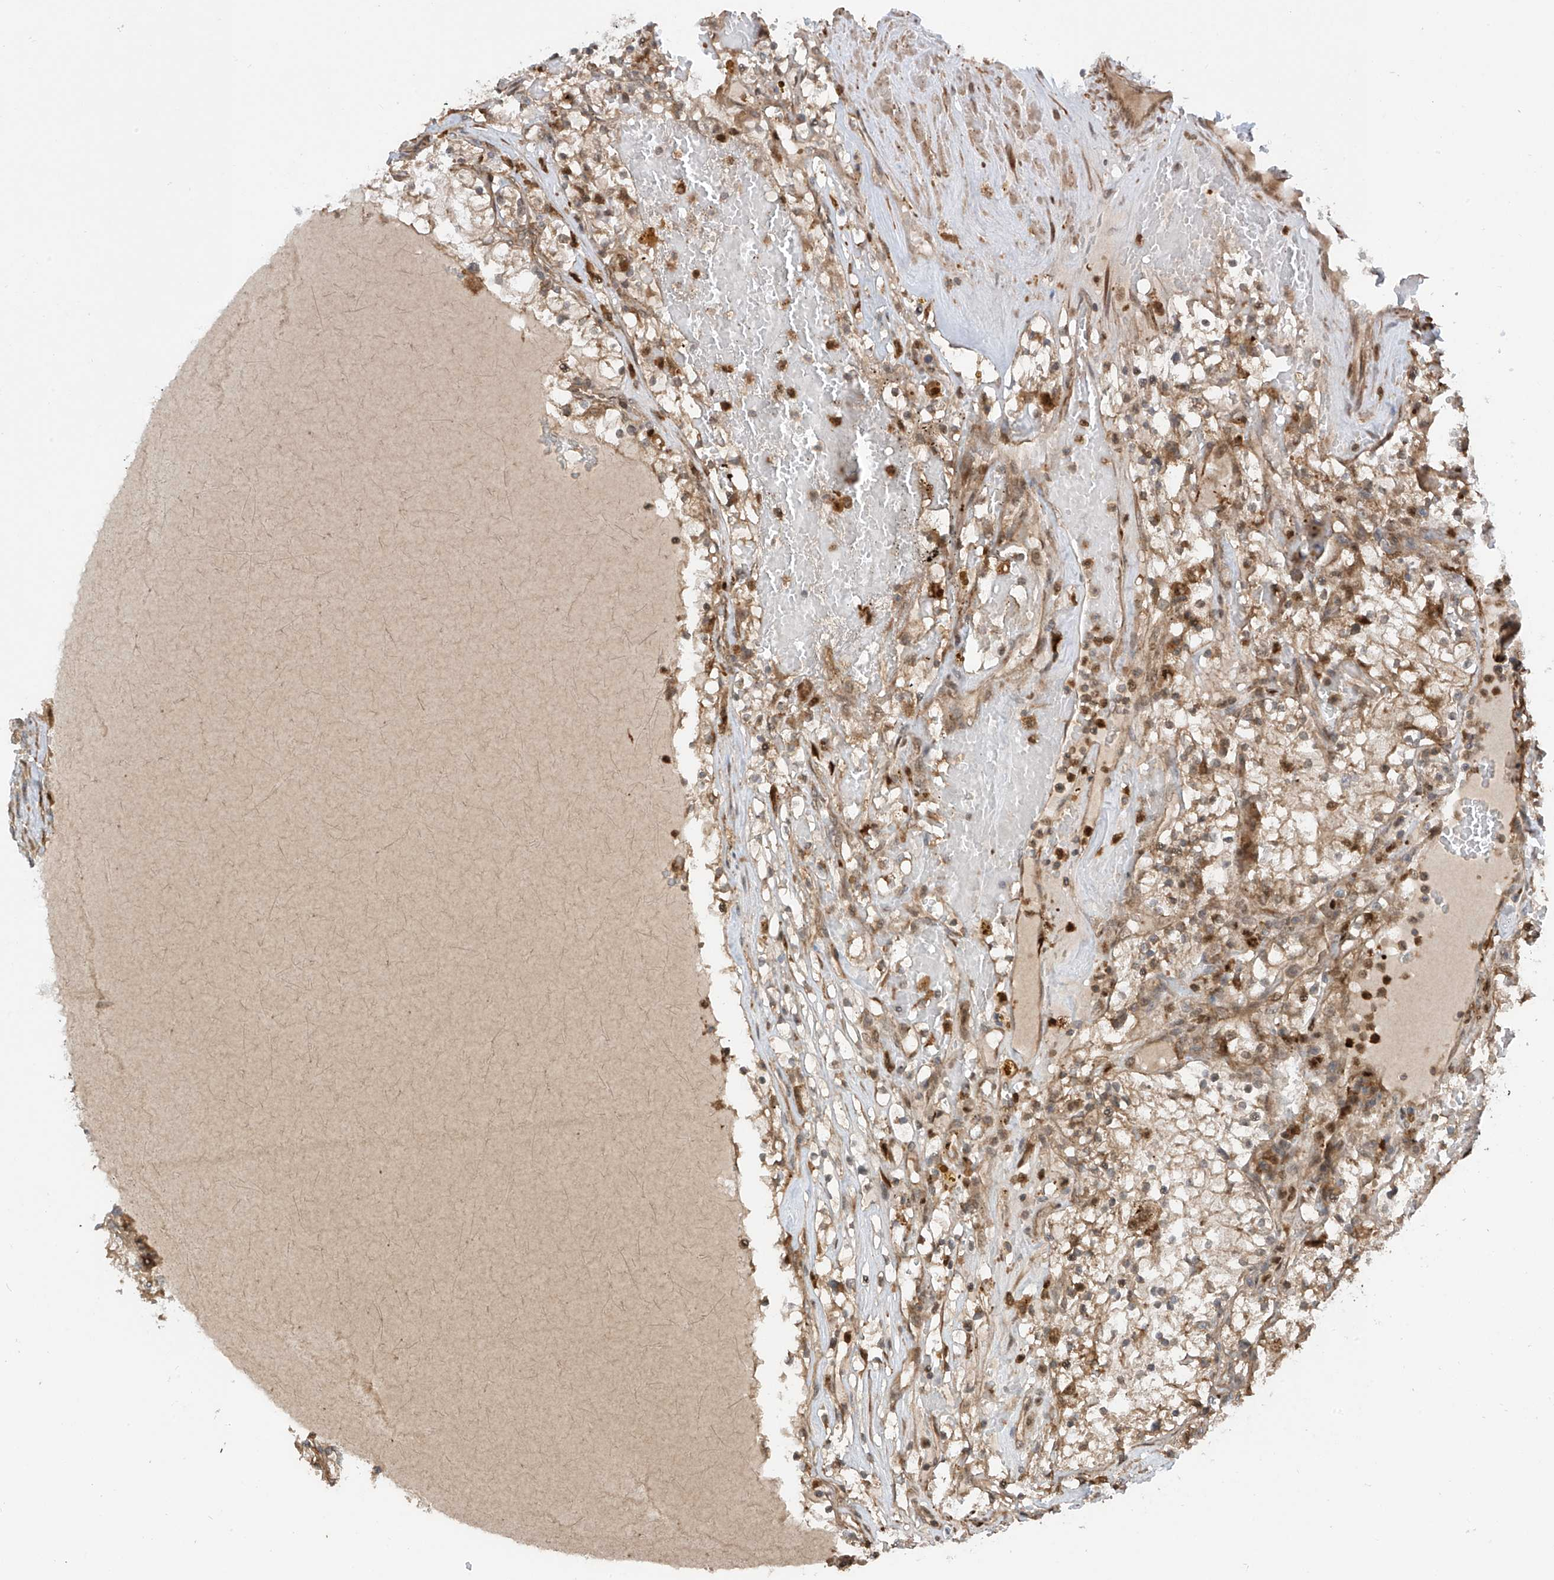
{"staining": {"intensity": "moderate", "quantity": "25%-75%", "location": "cytoplasmic/membranous"}, "tissue": "renal cancer", "cell_type": "Tumor cells", "image_type": "cancer", "snomed": [{"axis": "morphology", "description": "Normal tissue, NOS"}, {"axis": "morphology", "description": "Adenocarcinoma, NOS"}, {"axis": "topography", "description": "Kidney"}], "caption": "Tumor cells display medium levels of moderate cytoplasmic/membranous expression in about 25%-75% of cells in human renal cancer (adenocarcinoma).", "gene": "ATAD2B", "patient": {"sex": "male", "age": 68}}